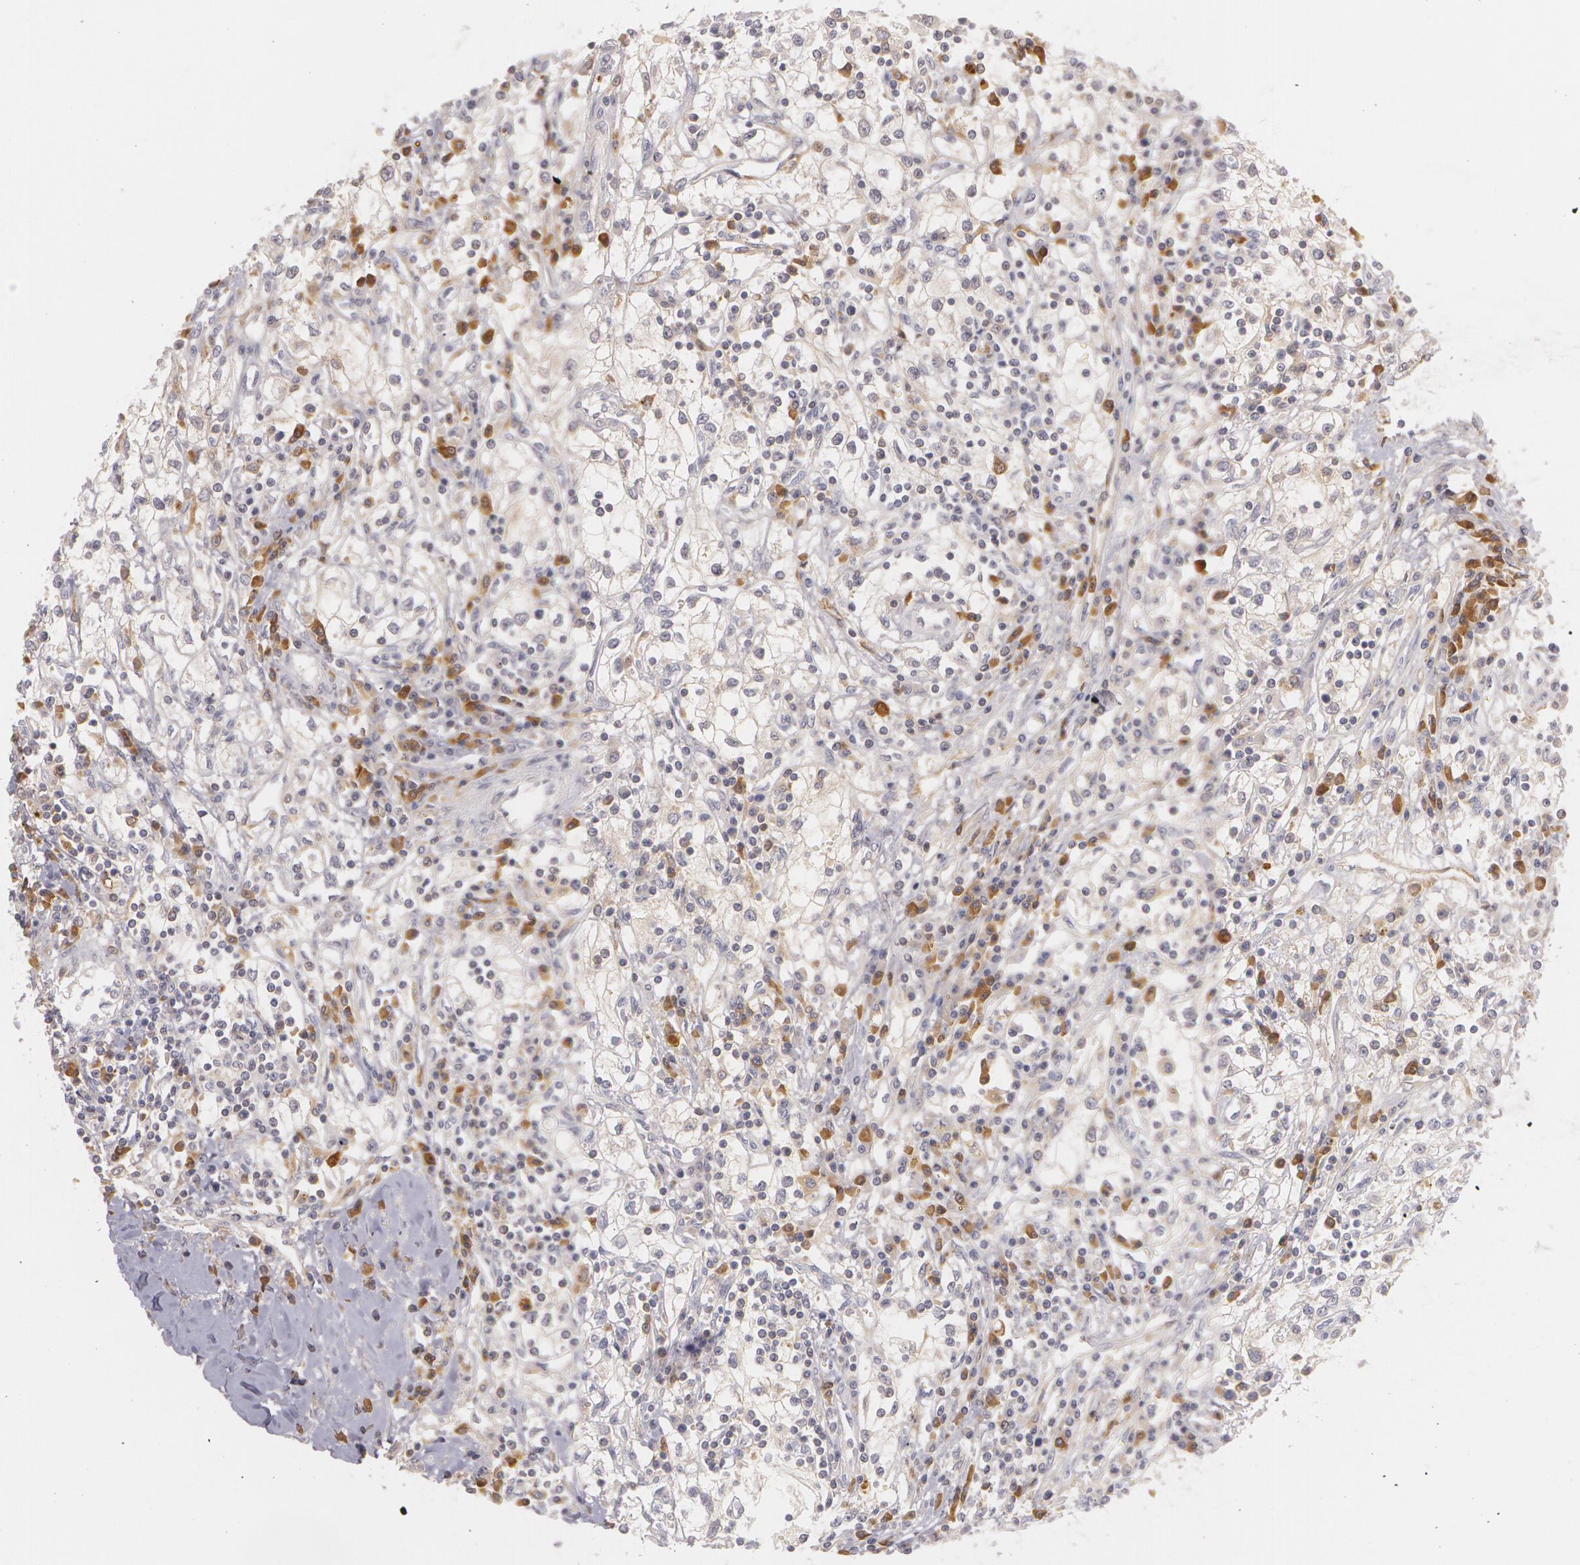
{"staining": {"intensity": "negative", "quantity": "none", "location": "none"}, "tissue": "renal cancer", "cell_type": "Tumor cells", "image_type": "cancer", "snomed": [{"axis": "morphology", "description": "Adenocarcinoma, NOS"}, {"axis": "topography", "description": "Kidney"}], "caption": "Tumor cells are negative for protein expression in human renal cancer.", "gene": "LBP", "patient": {"sex": "male", "age": 82}}